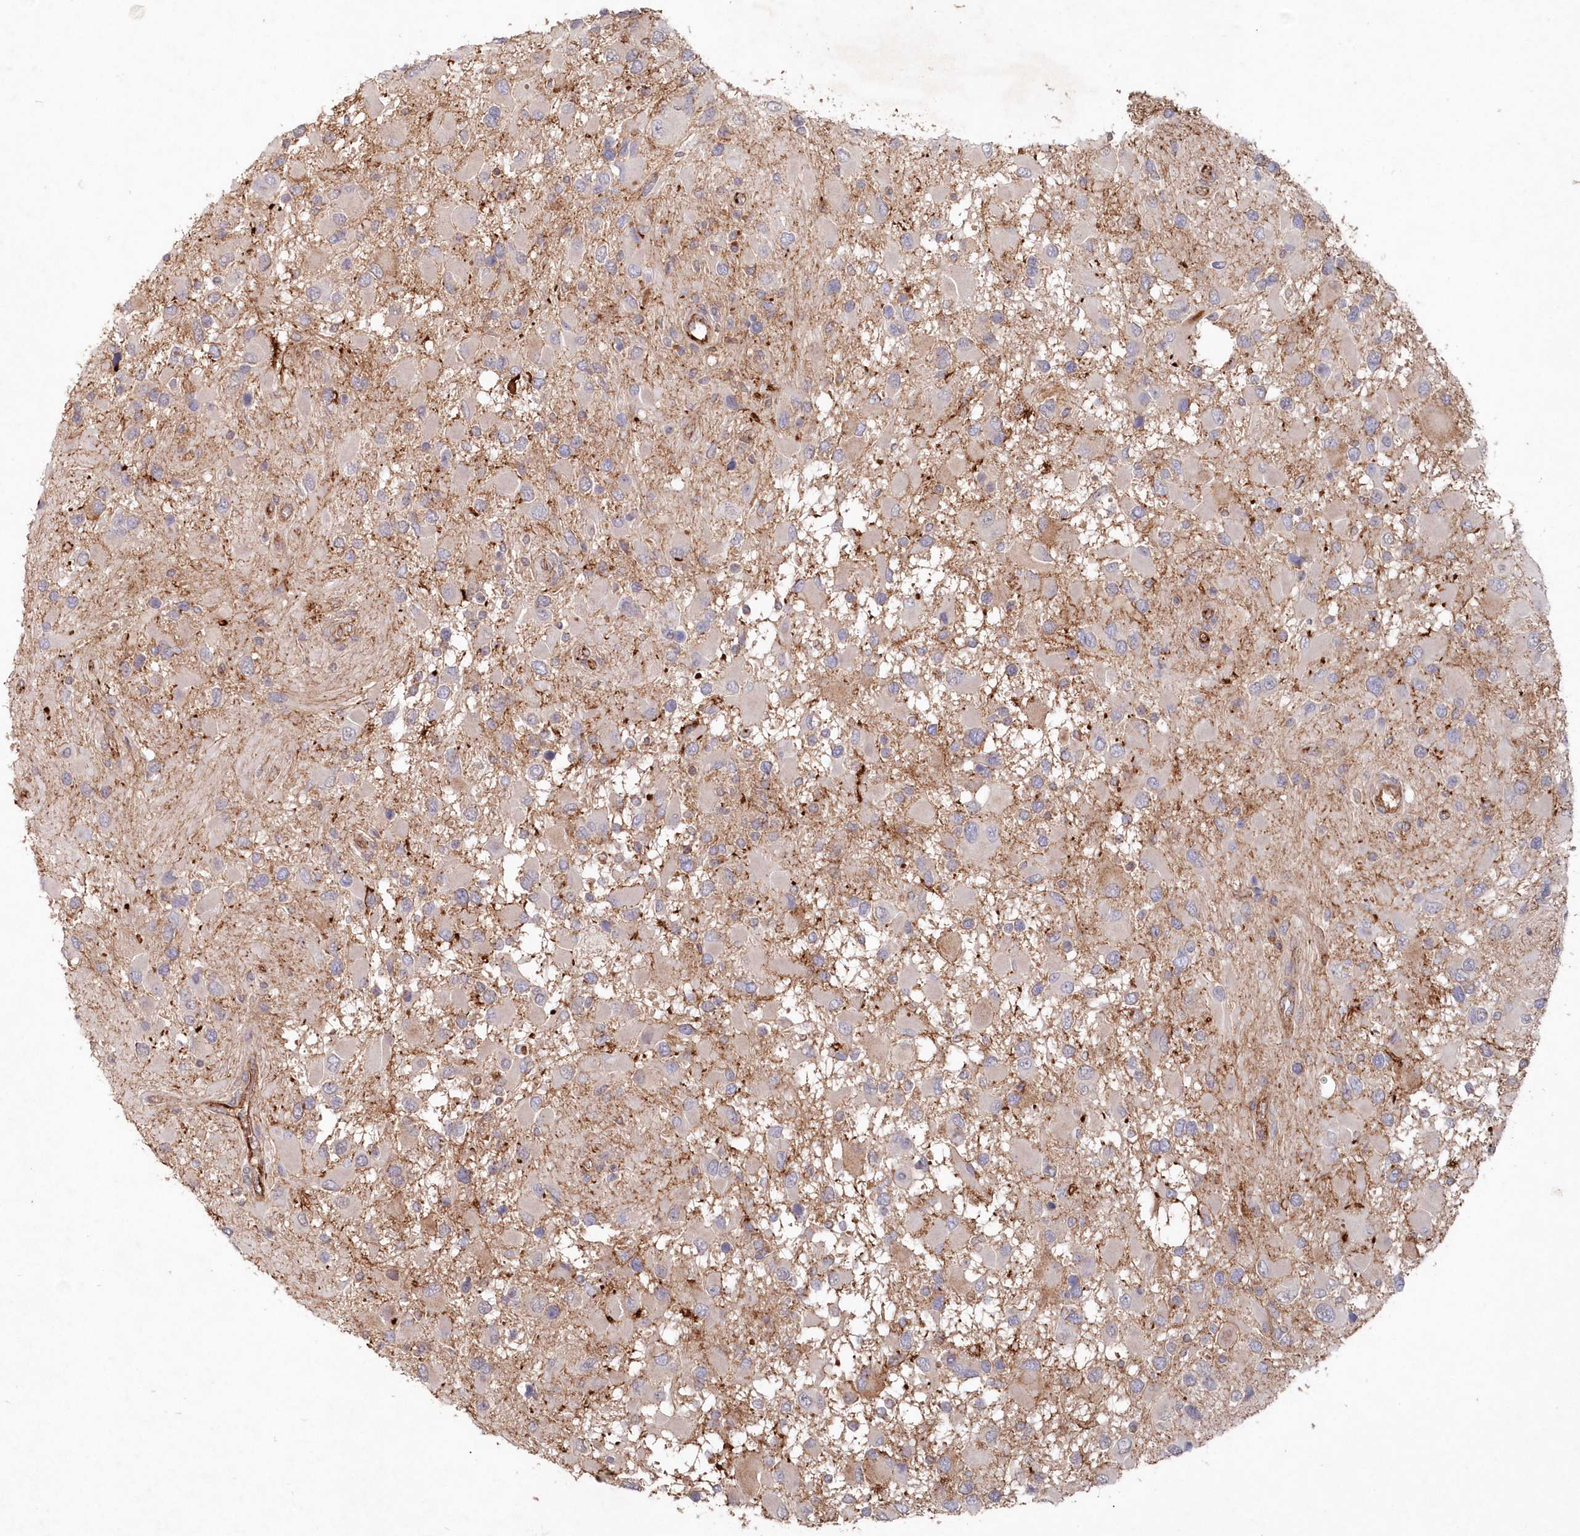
{"staining": {"intensity": "negative", "quantity": "none", "location": "none"}, "tissue": "glioma", "cell_type": "Tumor cells", "image_type": "cancer", "snomed": [{"axis": "morphology", "description": "Glioma, malignant, High grade"}, {"axis": "topography", "description": "Brain"}], "caption": "Immunohistochemistry photomicrograph of neoplastic tissue: human glioma stained with DAB reveals no significant protein positivity in tumor cells.", "gene": "ABHD14B", "patient": {"sex": "male", "age": 53}}